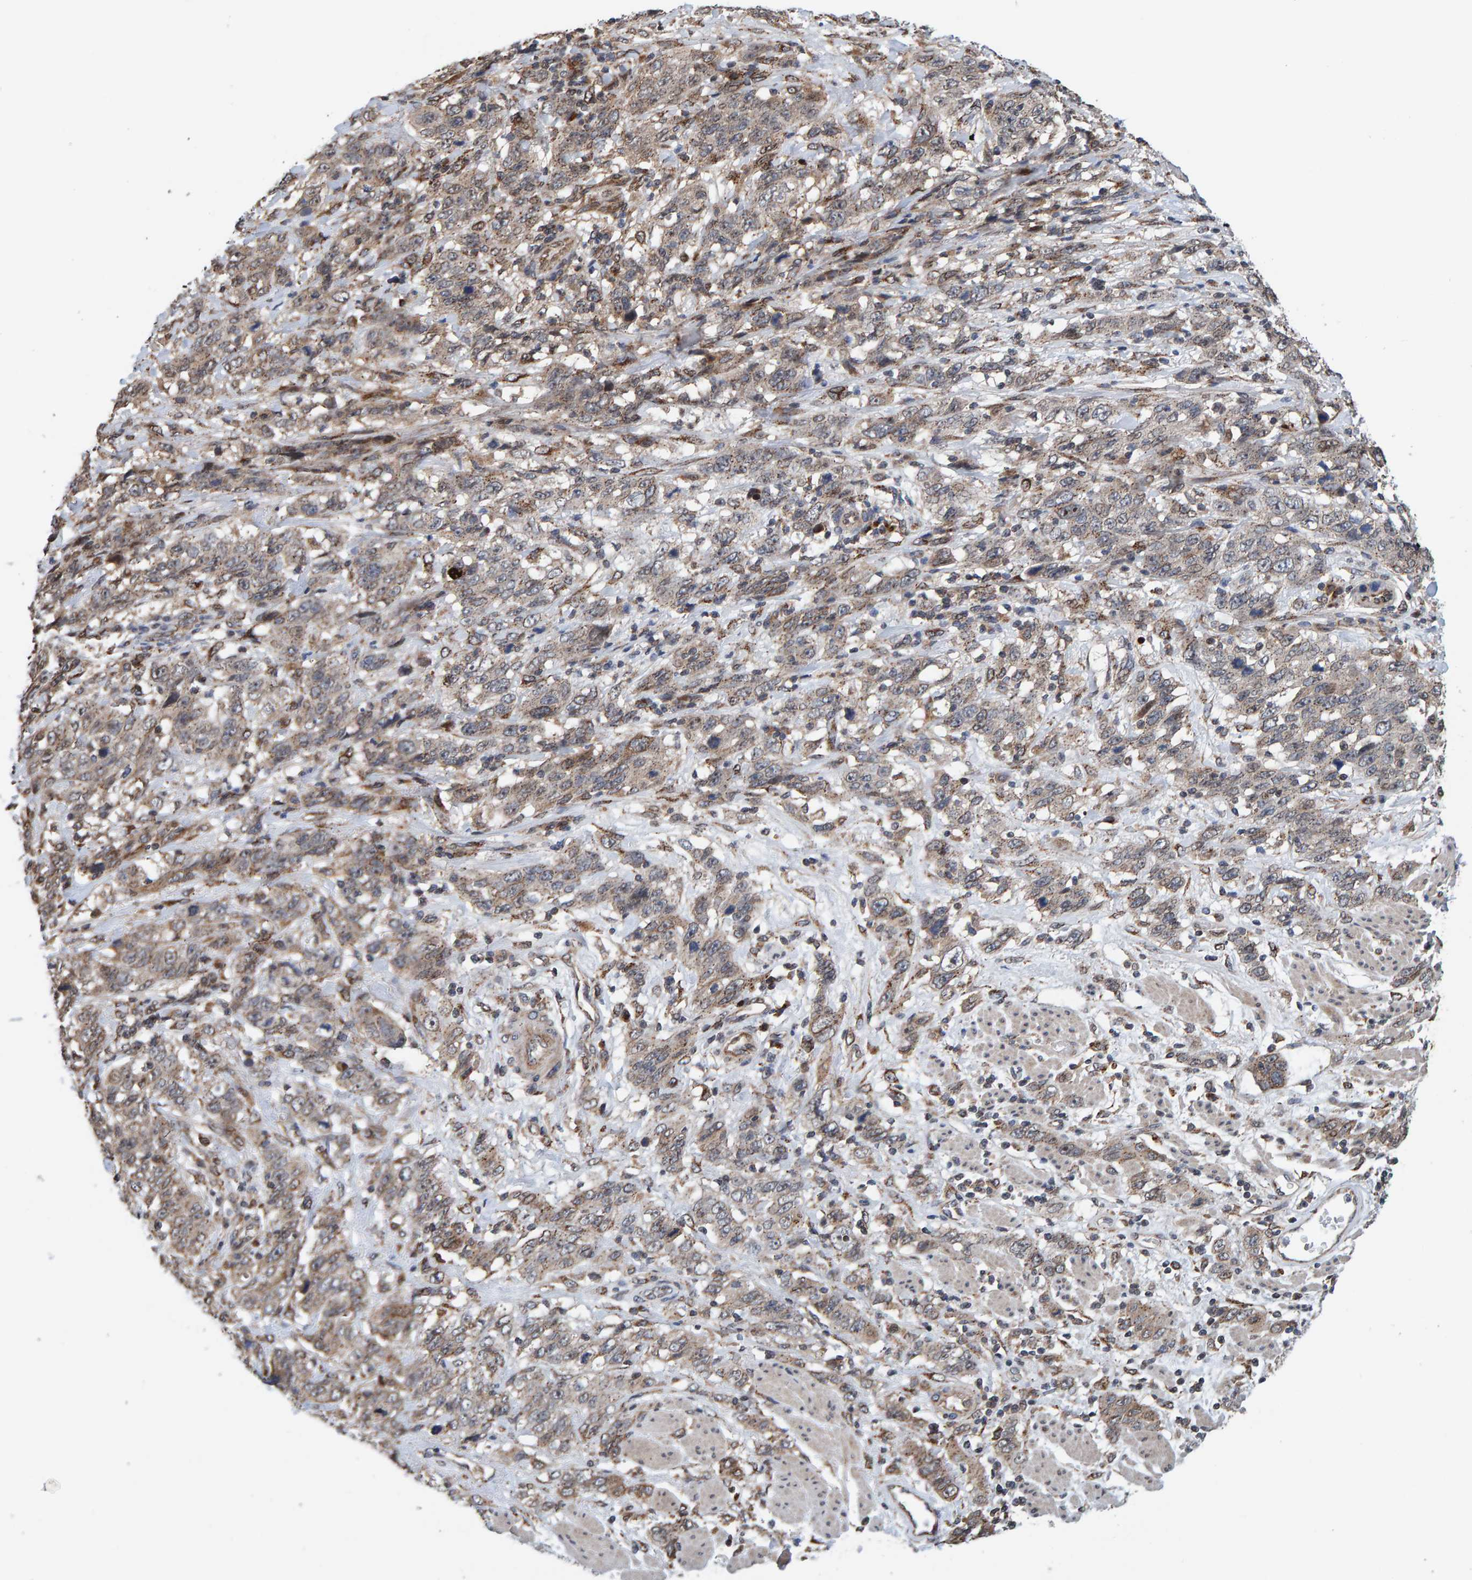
{"staining": {"intensity": "weak", "quantity": "25%-75%", "location": "cytoplasmic/membranous"}, "tissue": "stomach cancer", "cell_type": "Tumor cells", "image_type": "cancer", "snomed": [{"axis": "morphology", "description": "Adenocarcinoma, NOS"}, {"axis": "topography", "description": "Stomach"}], "caption": "IHC staining of adenocarcinoma (stomach), which shows low levels of weak cytoplasmic/membranous staining in approximately 25%-75% of tumor cells indicating weak cytoplasmic/membranous protein expression. The staining was performed using DAB (3,3'-diaminobenzidine) (brown) for protein detection and nuclei were counterstained in hematoxylin (blue).", "gene": "CCDC25", "patient": {"sex": "male", "age": 48}}